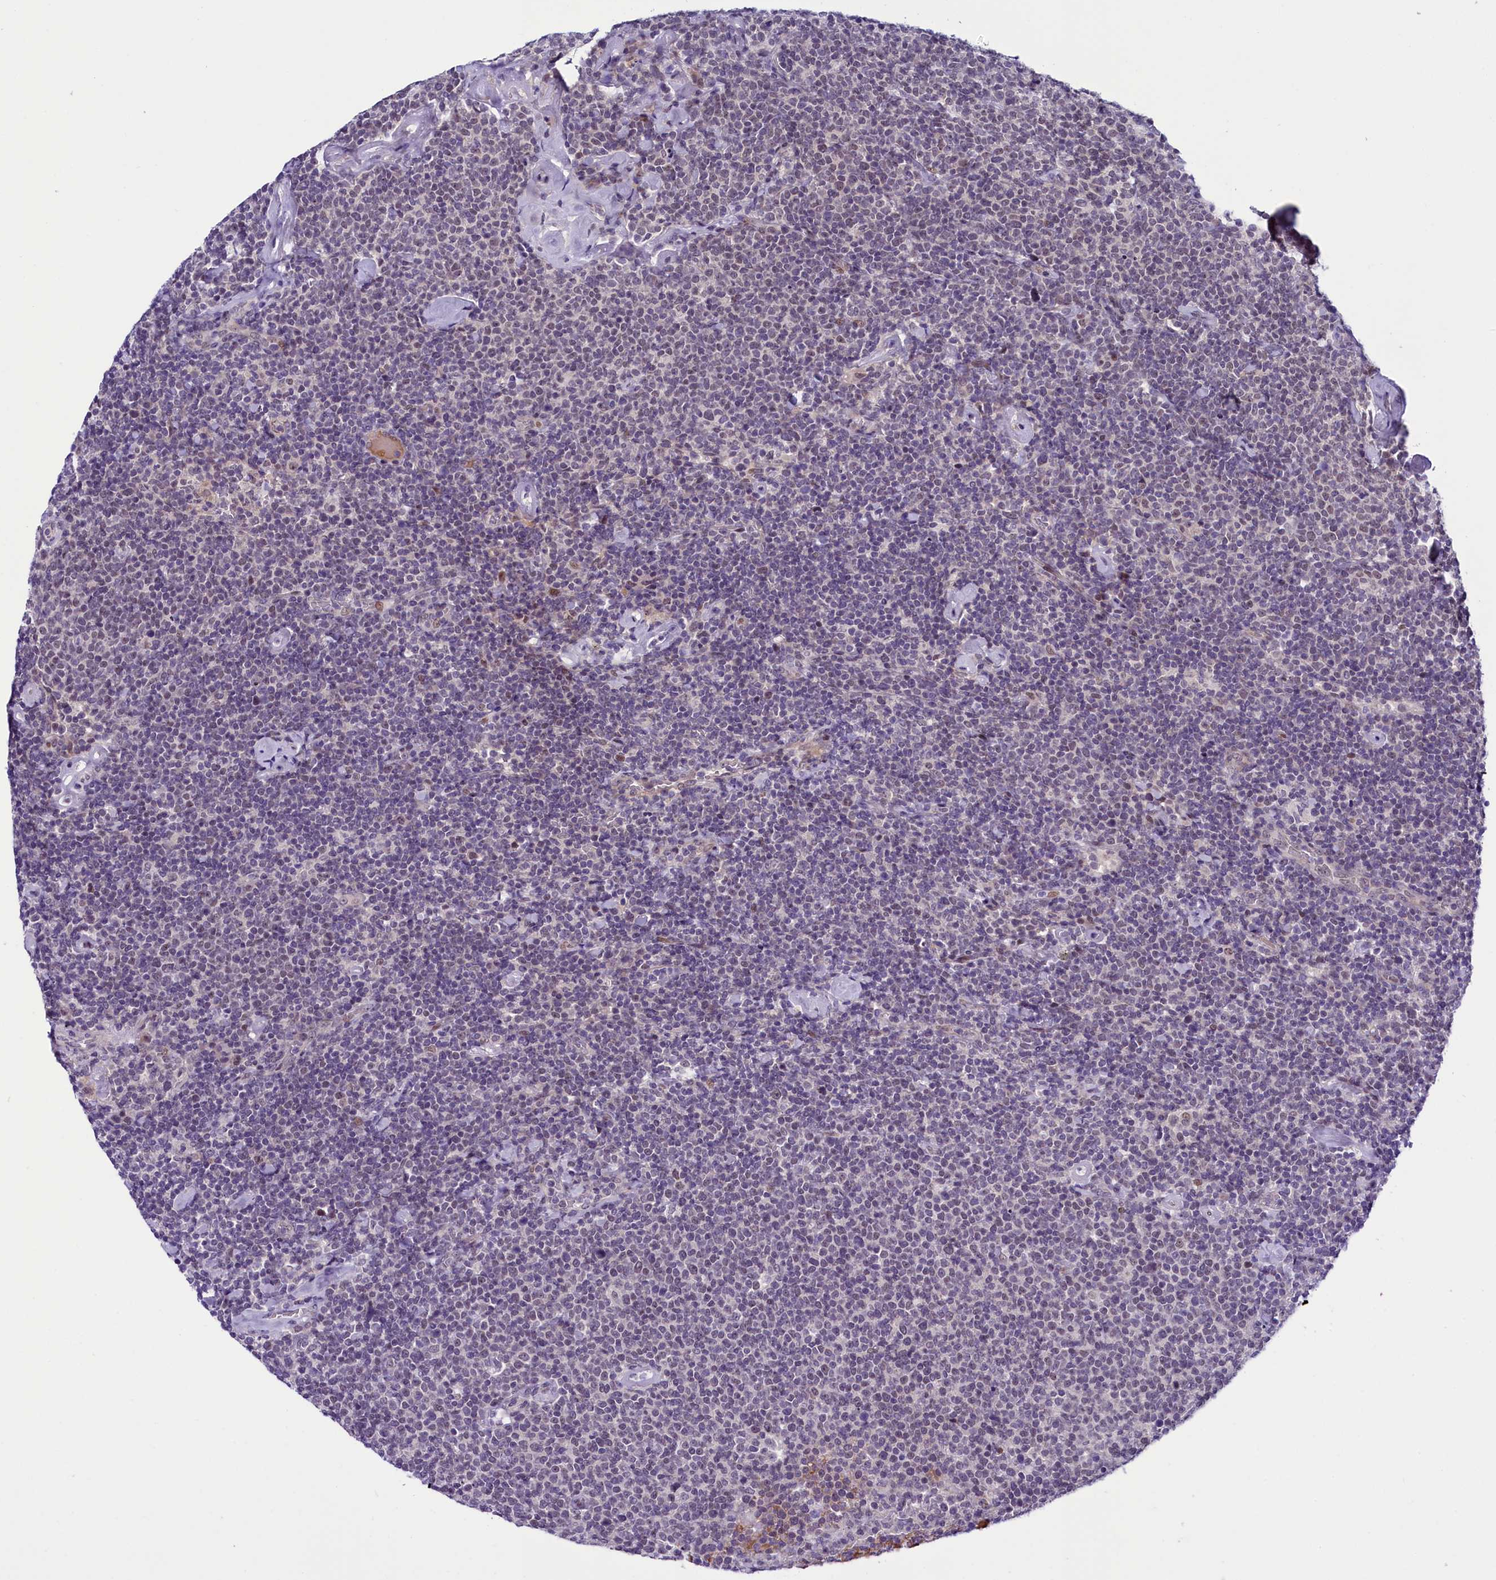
{"staining": {"intensity": "negative", "quantity": "none", "location": "none"}, "tissue": "lymphoma", "cell_type": "Tumor cells", "image_type": "cancer", "snomed": [{"axis": "morphology", "description": "Malignant lymphoma, non-Hodgkin's type, High grade"}, {"axis": "topography", "description": "Lymph node"}], "caption": "Histopathology image shows no protein positivity in tumor cells of high-grade malignant lymphoma, non-Hodgkin's type tissue. (Brightfield microscopy of DAB (3,3'-diaminobenzidine) IHC at high magnification).", "gene": "CCDC106", "patient": {"sex": "male", "age": 61}}